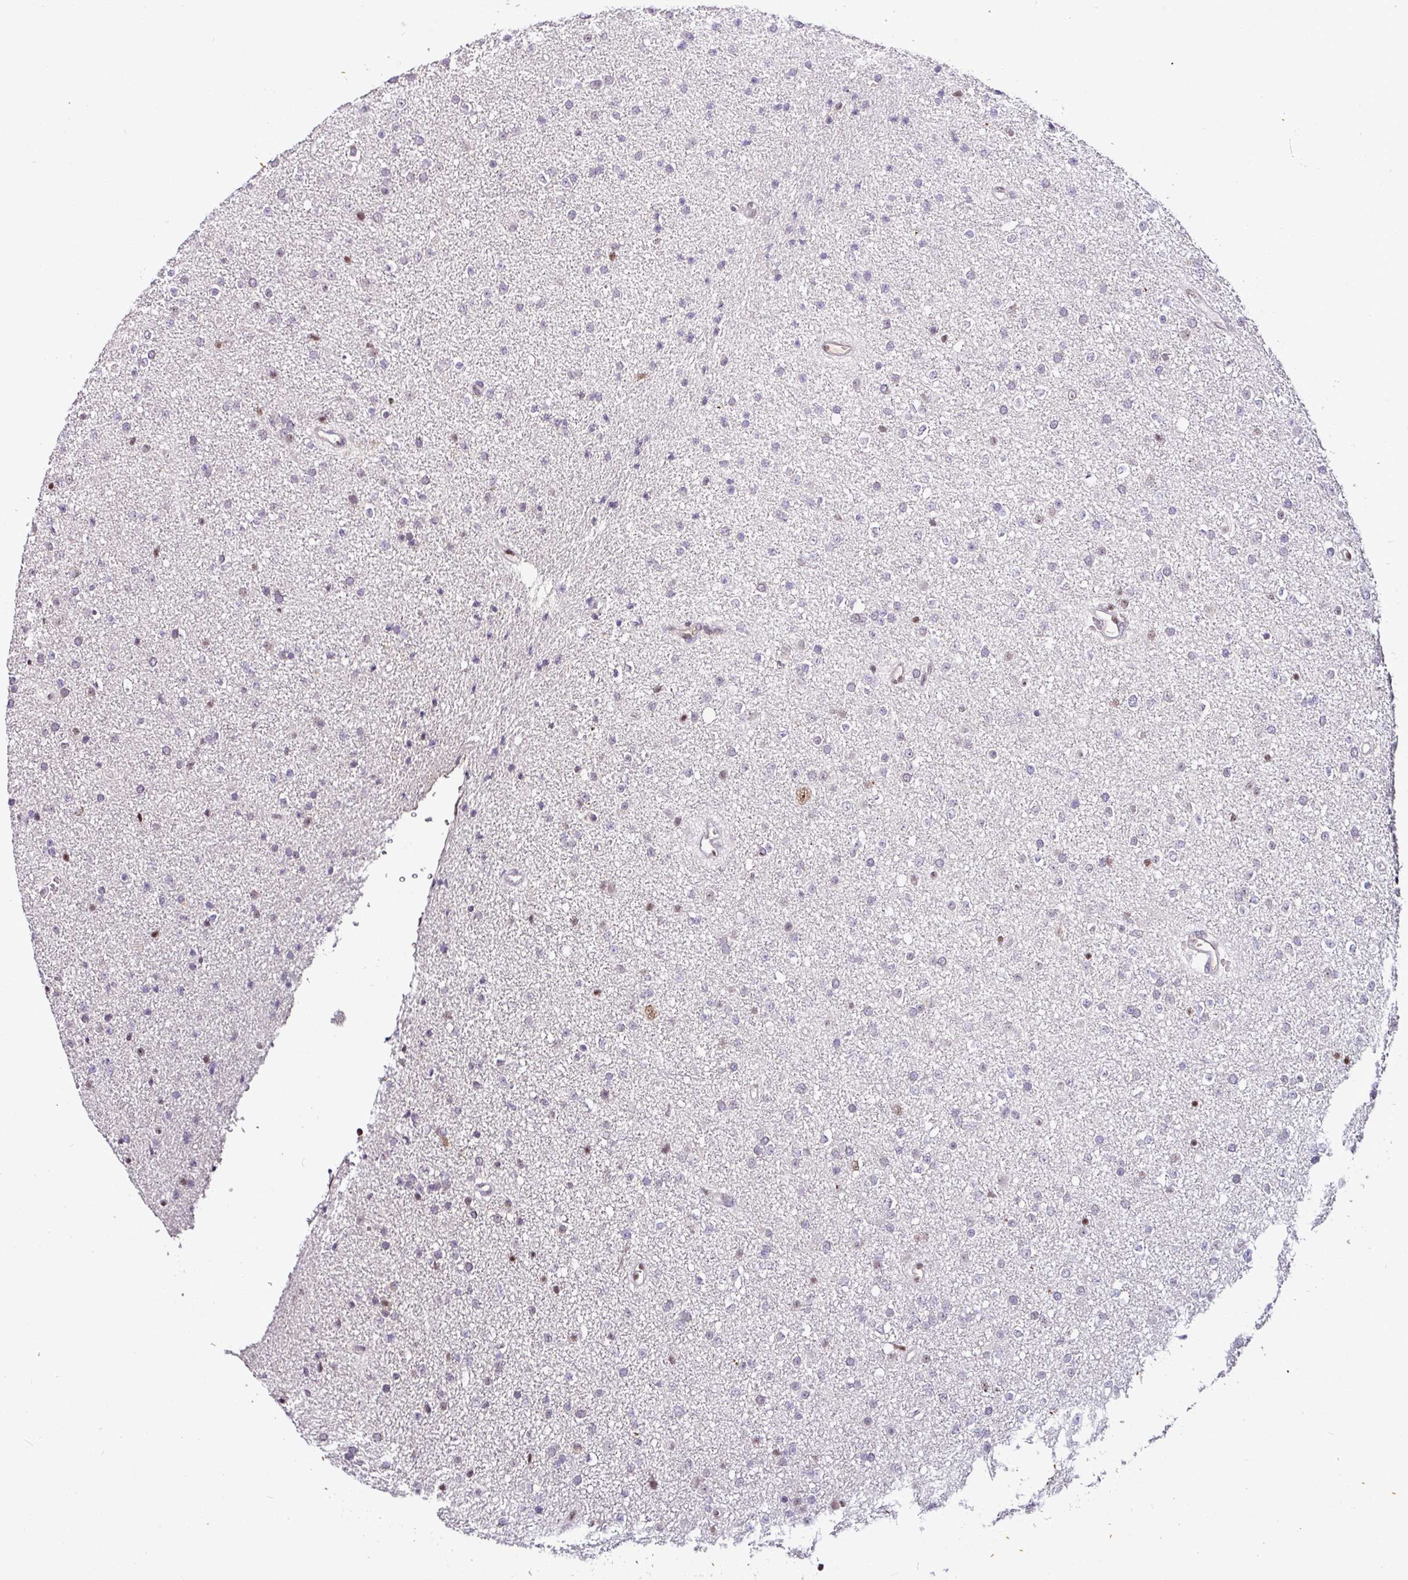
{"staining": {"intensity": "negative", "quantity": "none", "location": "none"}, "tissue": "glioma", "cell_type": "Tumor cells", "image_type": "cancer", "snomed": [{"axis": "morphology", "description": "Glioma, malignant, Low grade"}, {"axis": "topography", "description": "Brain"}], "caption": "DAB immunohistochemical staining of human malignant glioma (low-grade) displays no significant staining in tumor cells.", "gene": "KLF16", "patient": {"sex": "female", "age": 34}}